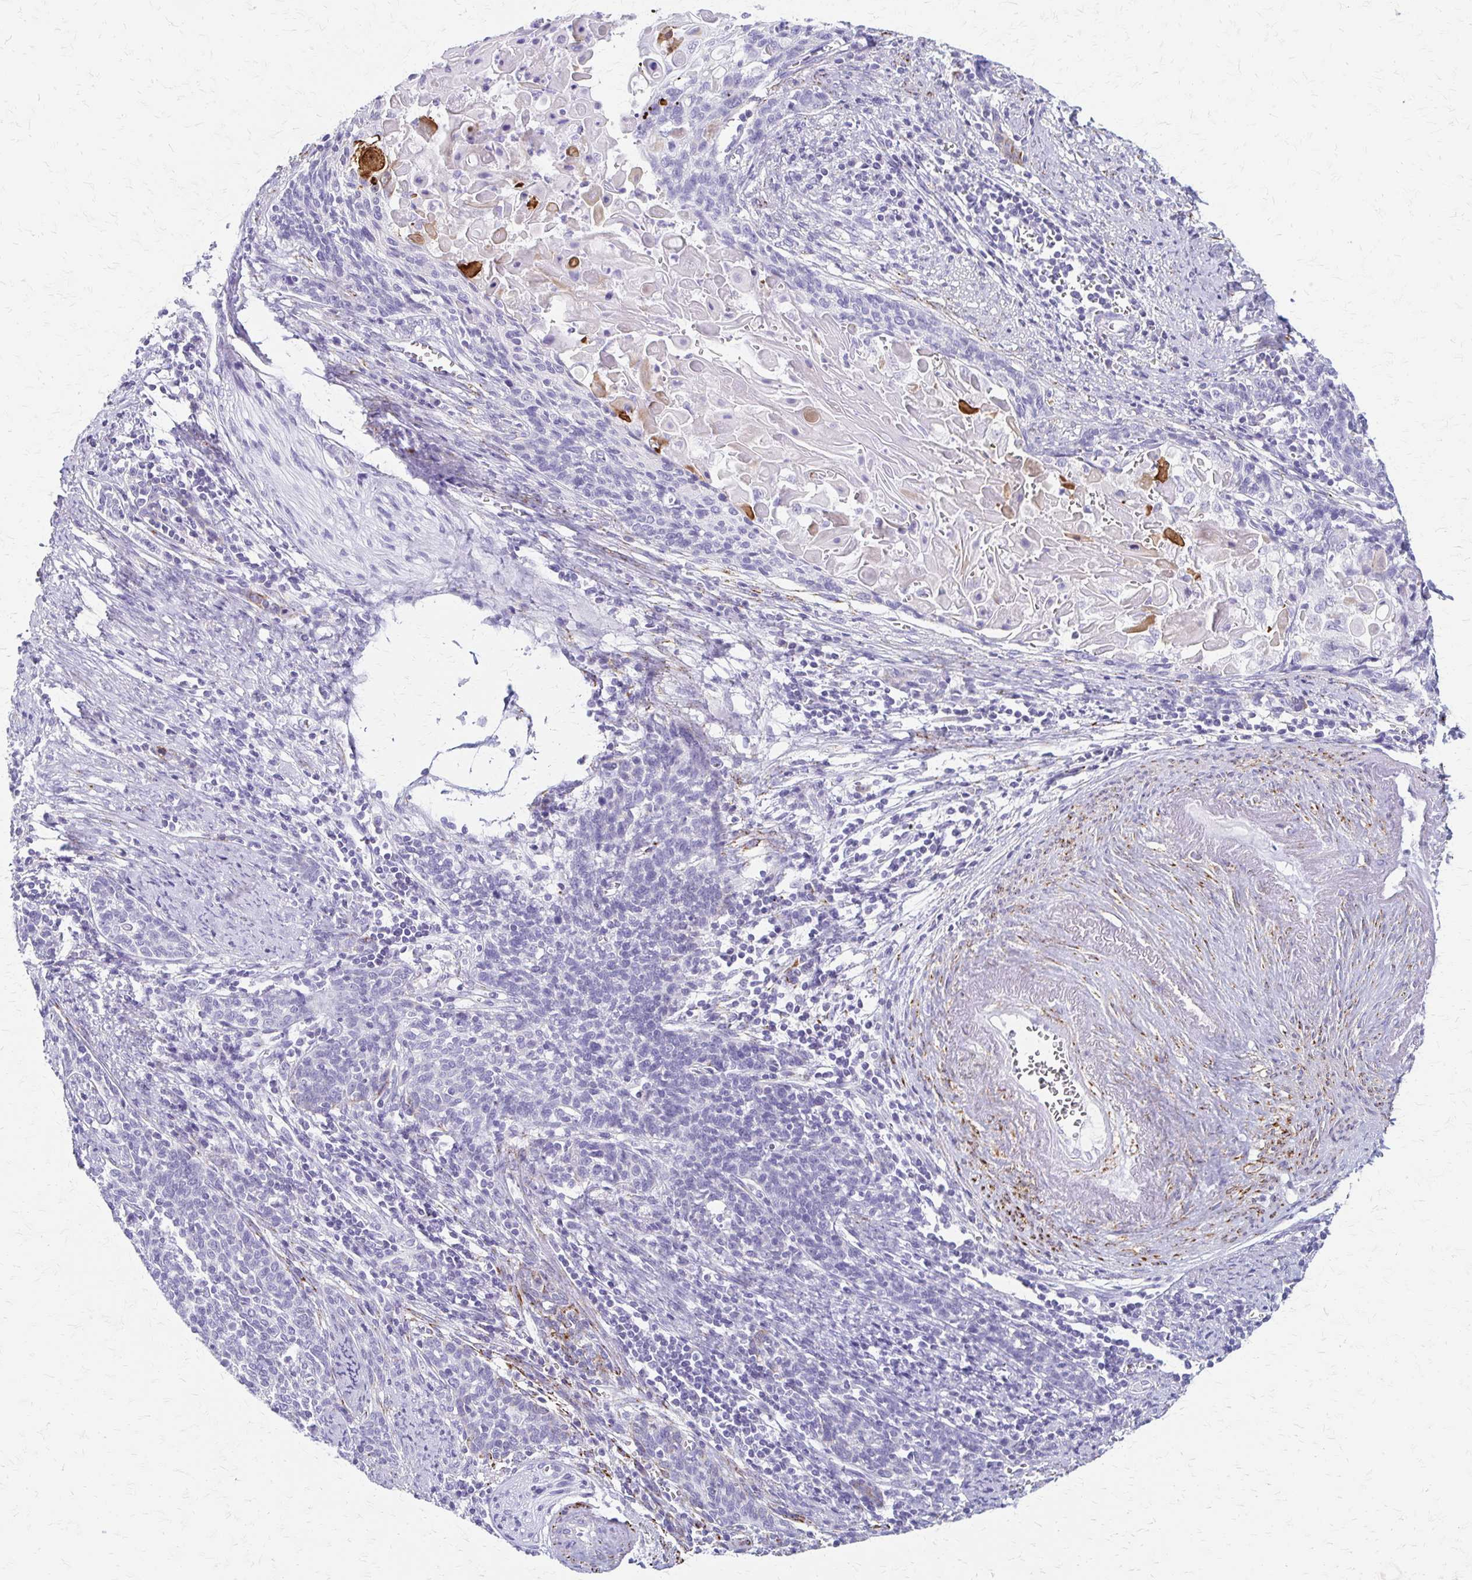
{"staining": {"intensity": "negative", "quantity": "none", "location": "none"}, "tissue": "cervical cancer", "cell_type": "Tumor cells", "image_type": "cancer", "snomed": [{"axis": "morphology", "description": "Squamous cell carcinoma, NOS"}, {"axis": "topography", "description": "Cervix"}], "caption": "IHC image of human cervical squamous cell carcinoma stained for a protein (brown), which reveals no positivity in tumor cells.", "gene": "ZSCAN5B", "patient": {"sex": "female", "age": 39}}